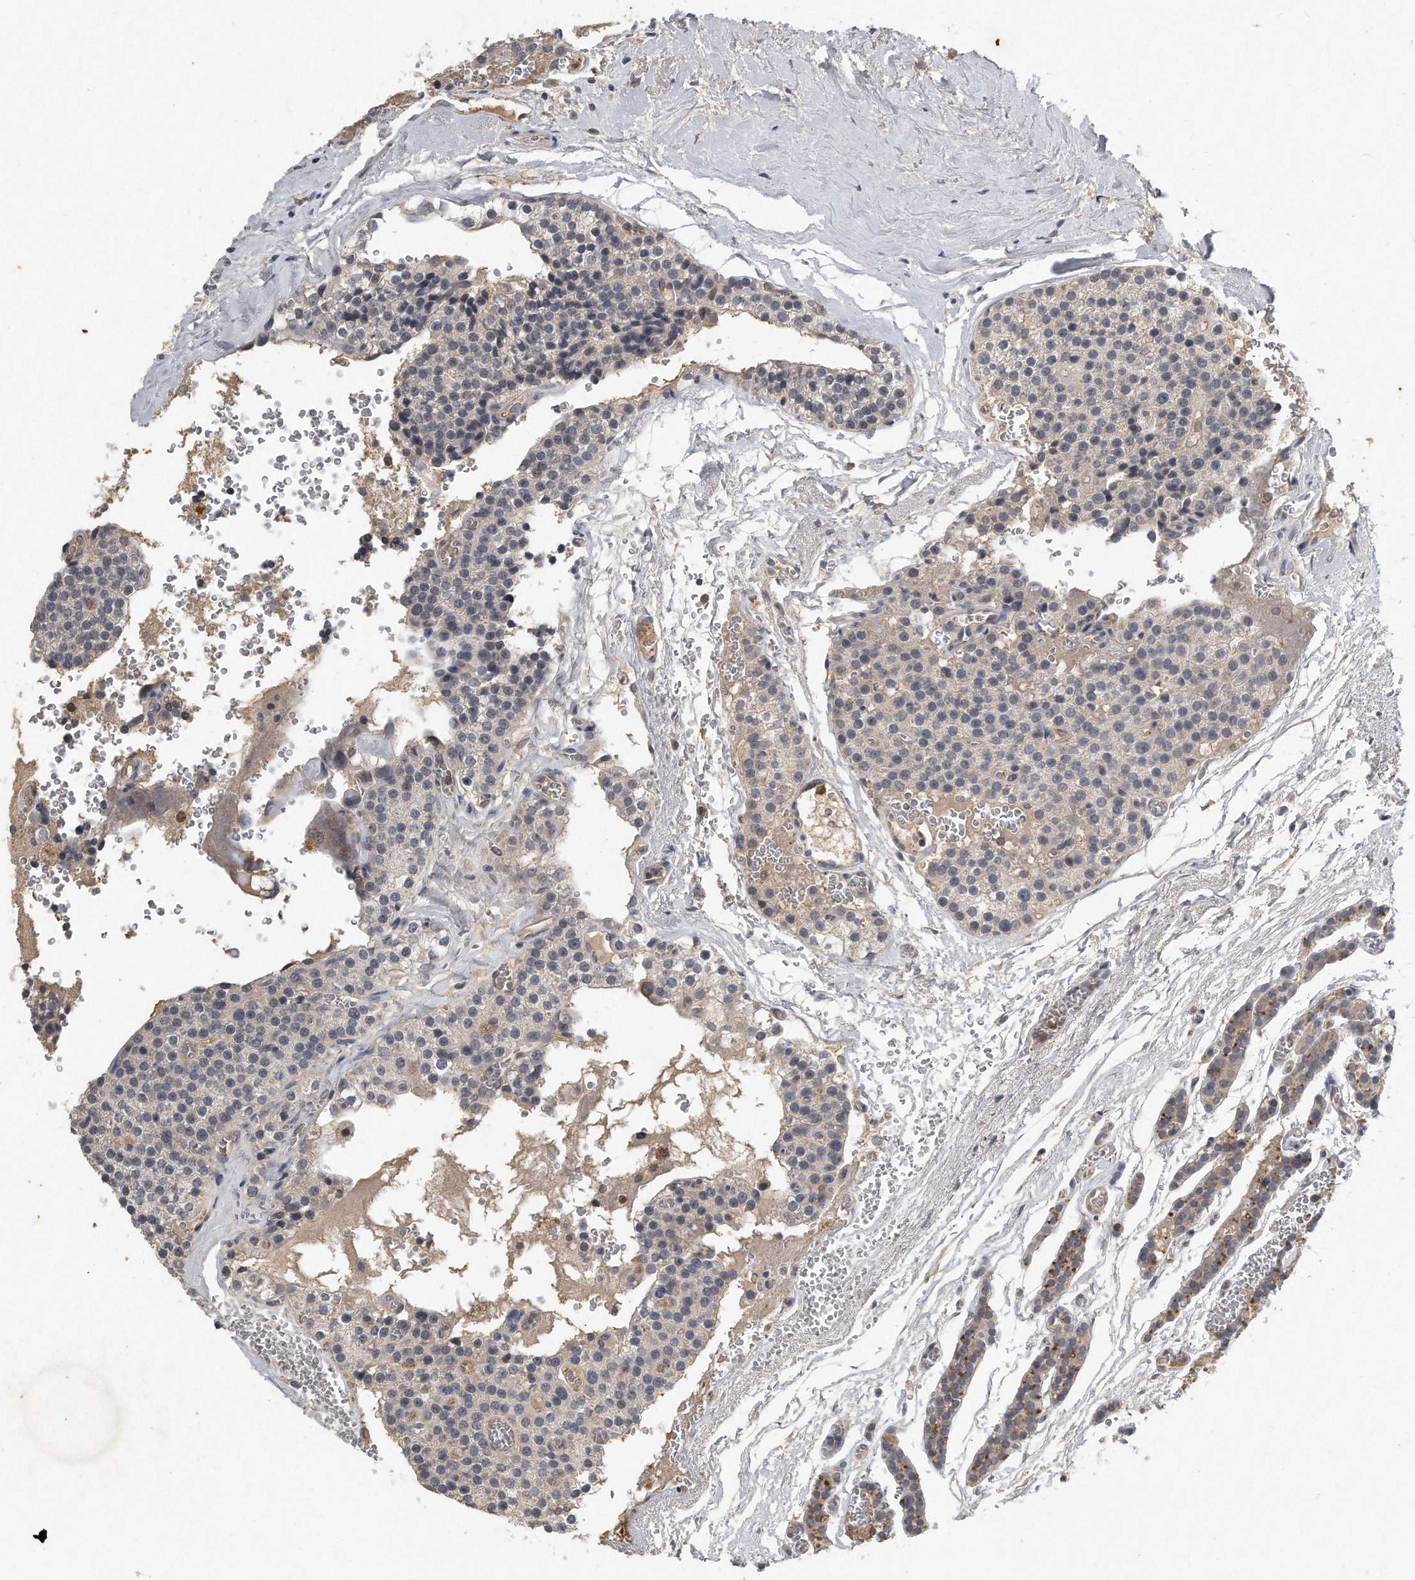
{"staining": {"intensity": "weak", "quantity": "<25%", "location": "cytoplasmic/membranous"}, "tissue": "parathyroid gland", "cell_type": "Glandular cells", "image_type": "normal", "snomed": [{"axis": "morphology", "description": "Normal tissue, NOS"}, {"axis": "topography", "description": "Parathyroid gland"}], "caption": "Photomicrograph shows no significant protein staining in glandular cells of normal parathyroid gland.", "gene": "CAMK1", "patient": {"sex": "female", "age": 64}}